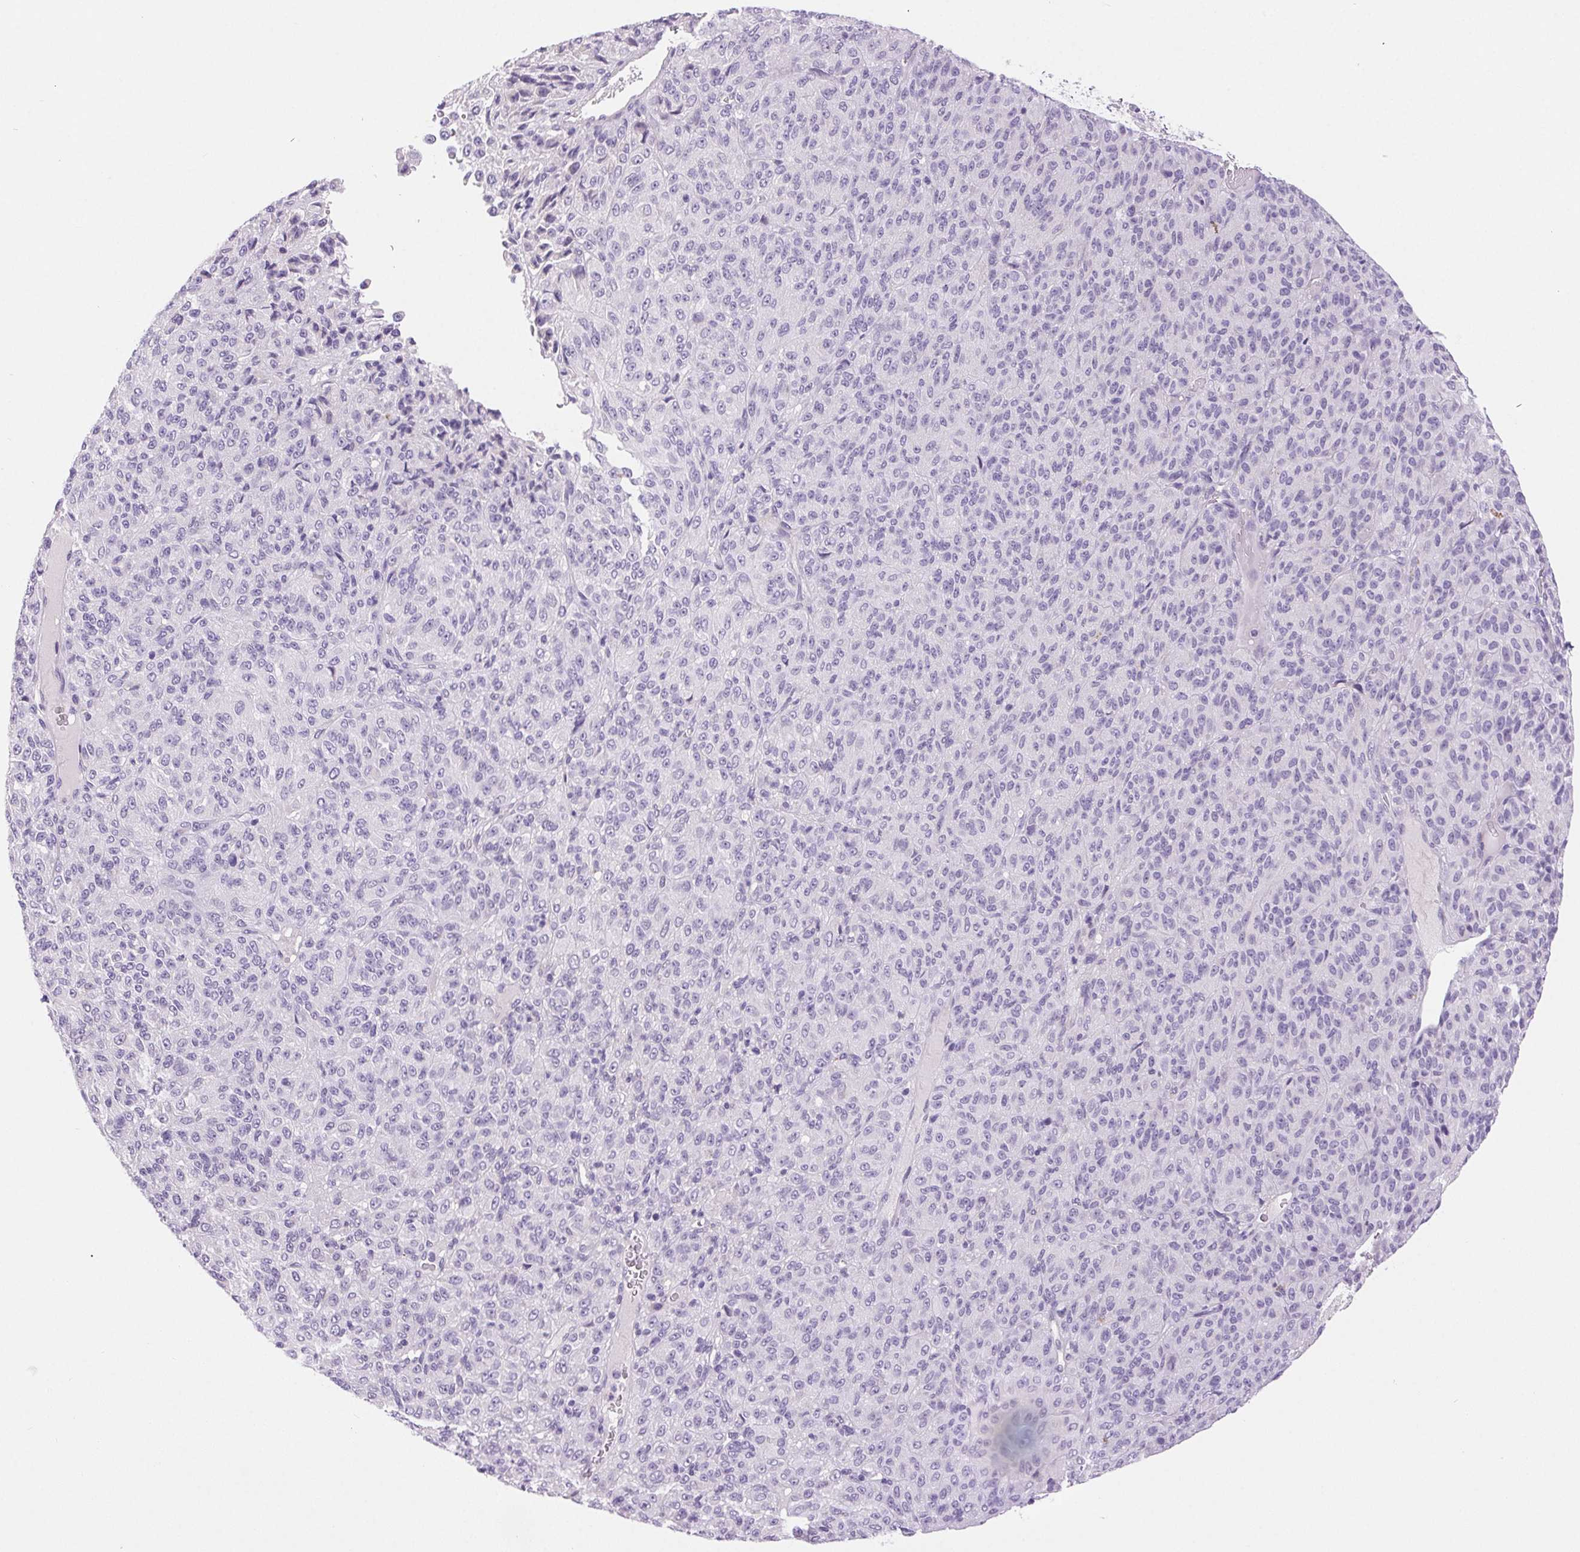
{"staining": {"intensity": "negative", "quantity": "none", "location": "none"}, "tissue": "melanoma", "cell_type": "Tumor cells", "image_type": "cancer", "snomed": [{"axis": "morphology", "description": "Malignant melanoma, Metastatic site"}, {"axis": "topography", "description": "Brain"}], "caption": "Photomicrograph shows no significant protein expression in tumor cells of melanoma. Nuclei are stained in blue.", "gene": "ARHGAP11B", "patient": {"sex": "female", "age": 56}}